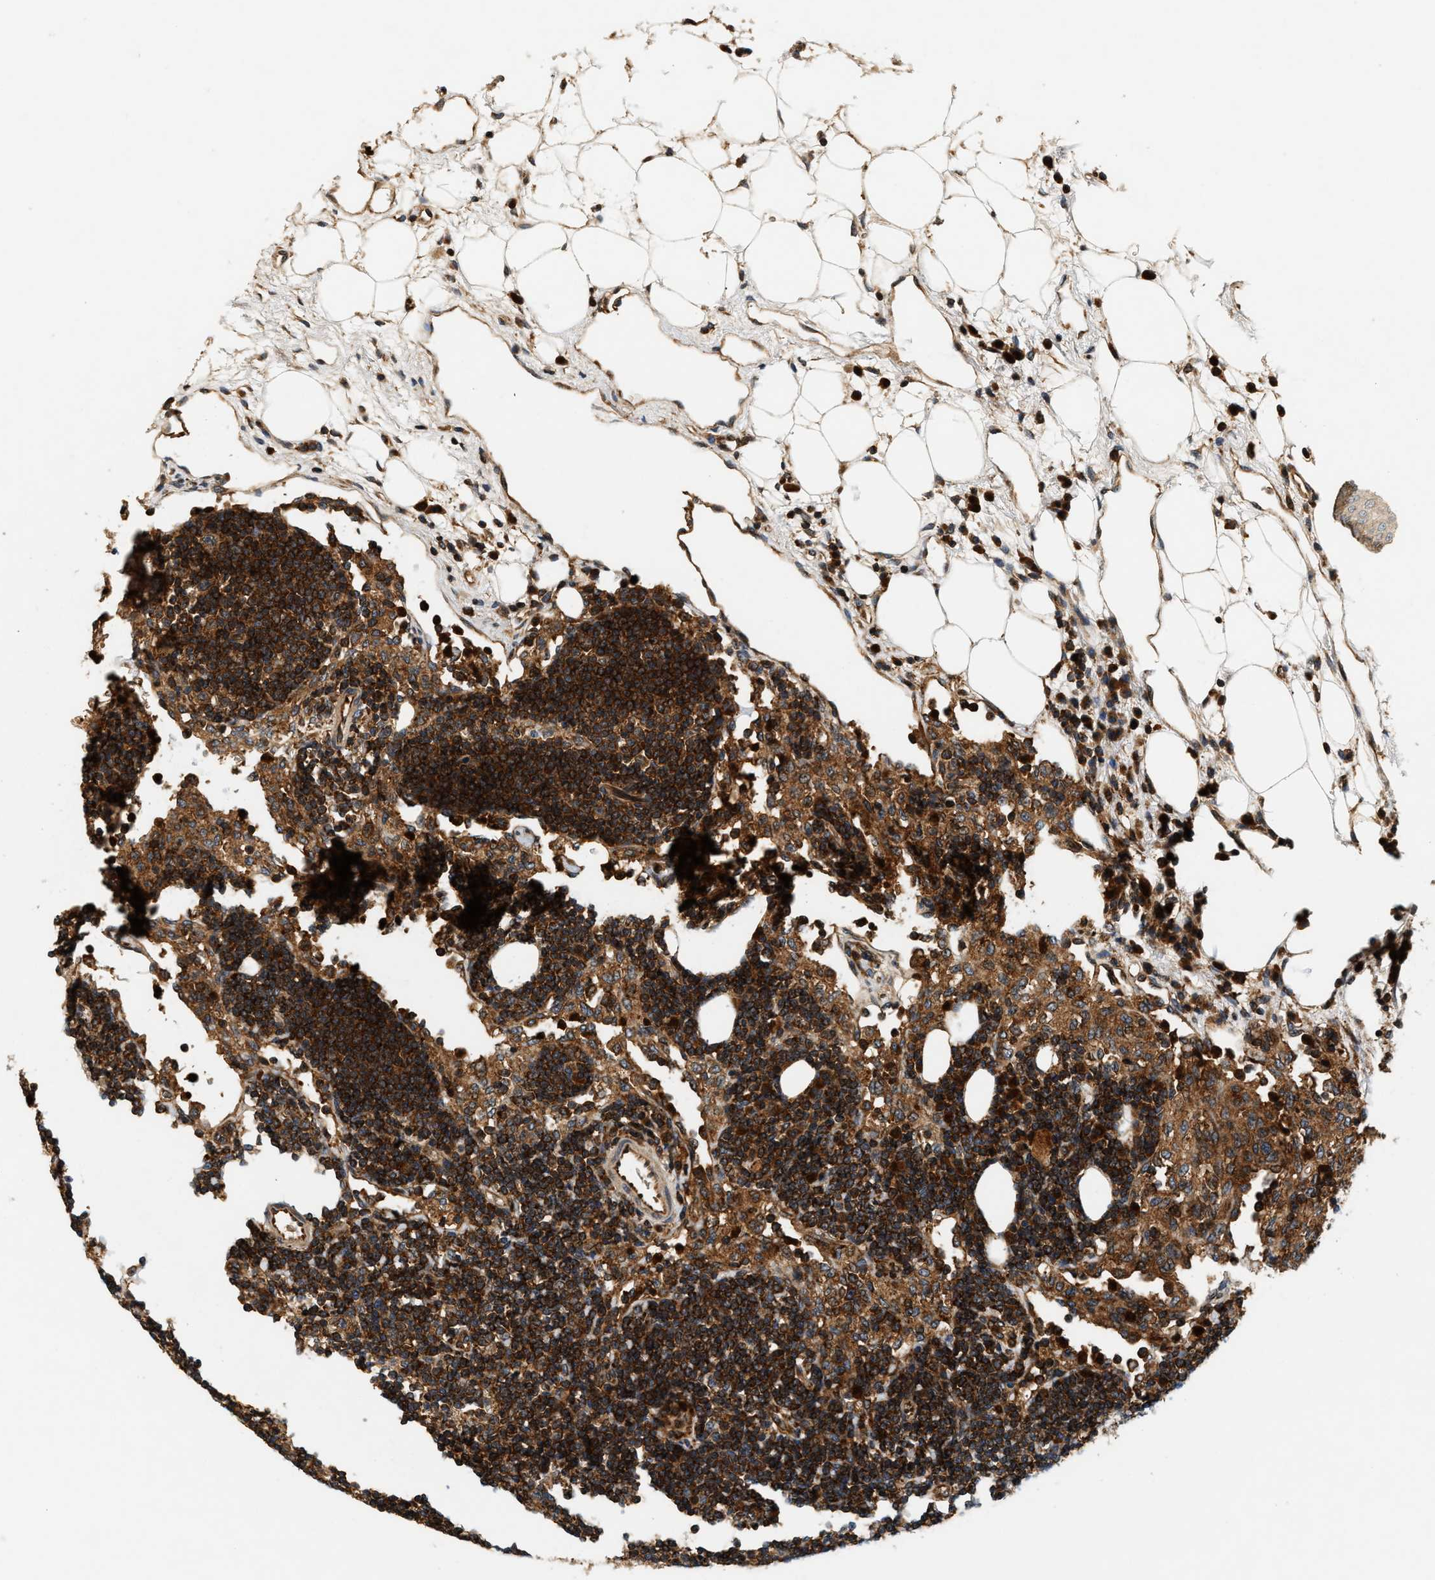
{"staining": {"intensity": "moderate", "quantity": ">75%", "location": "cytoplasmic/membranous"}, "tissue": "lymph node", "cell_type": "Germinal center cells", "image_type": "normal", "snomed": [{"axis": "morphology", "description": "Normal tissue, NOS"}, {"axis": "morphology", "description": "Carcinoid, malignant, NOS"}, {"axis": "topography", "description": "Lymph node"}], "caption": "Immunohistochemical staining of normal lymph node displays medium levels of moderate cytoplasmic/membranous staining in approximately >75% of germinal center cells. (DAB (3,3'-diaminobenzidine) IHC, brown staining for protein, blue staining for nuclei).", "gene": "SAMD9", "patient": {"sex": "male", "age": 47}}